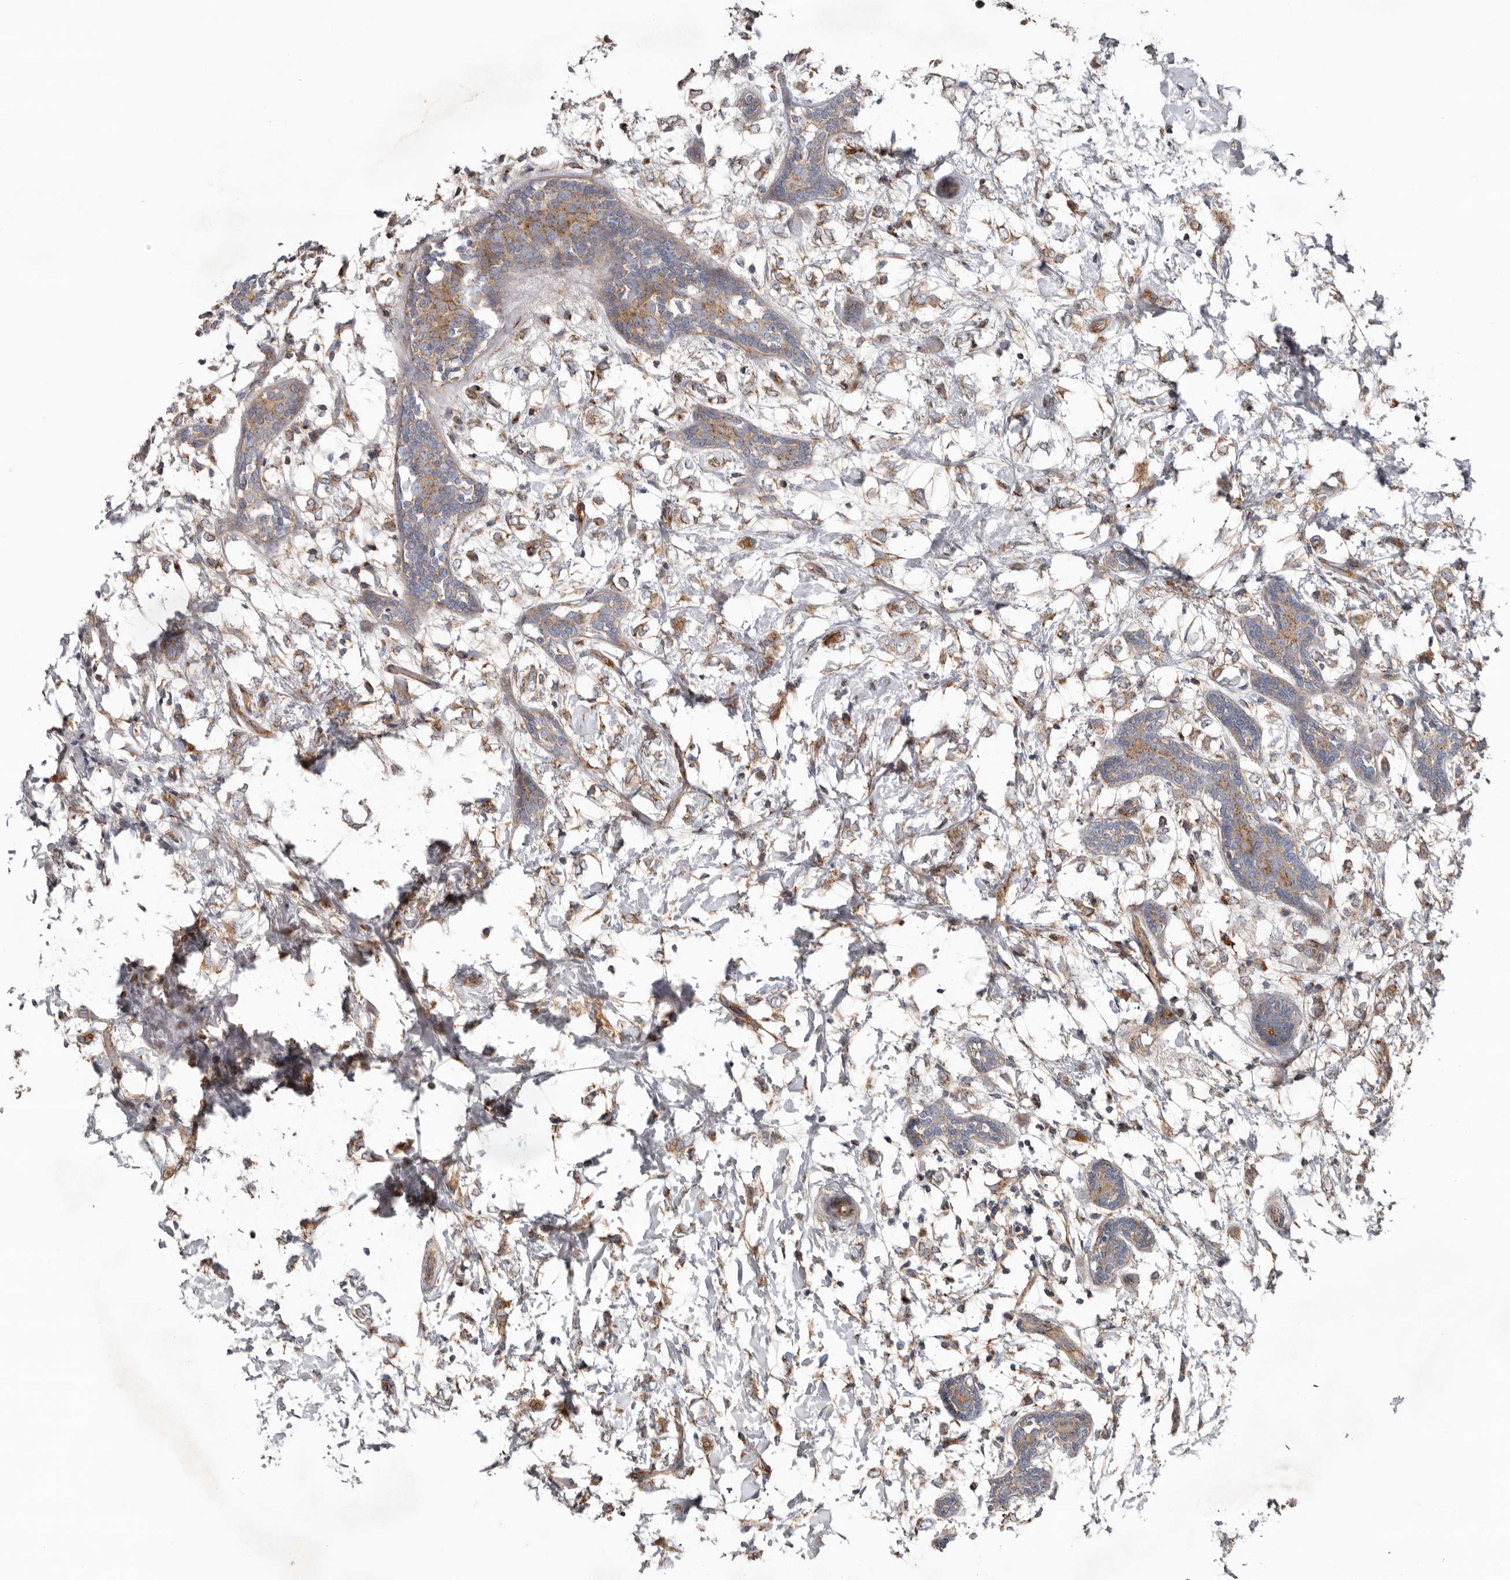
{"staining": {"intensity": "moderate", "quantity": ">75%", "location": "cytoplasmic/membranous"}, "tissue": "breast cancer", "cell_type": "Tumor cells", "image_type": "cancer", "snomed": [{"axis": "morphology", "description": "Normal tissue, NOS"}, {"axis": "morphology", "description": "Lobular carcinoma"}, {"axis": "topography", "description": "Breast"}], "caption": "Breast lobular carcinoma stained for a protein (brown) demonstrates moderate cytoplasmic/membranous positive staining in about >75% of tumor cells.", "gene": "LUZP1", "patient": {"sex": "female", "age": 47}}